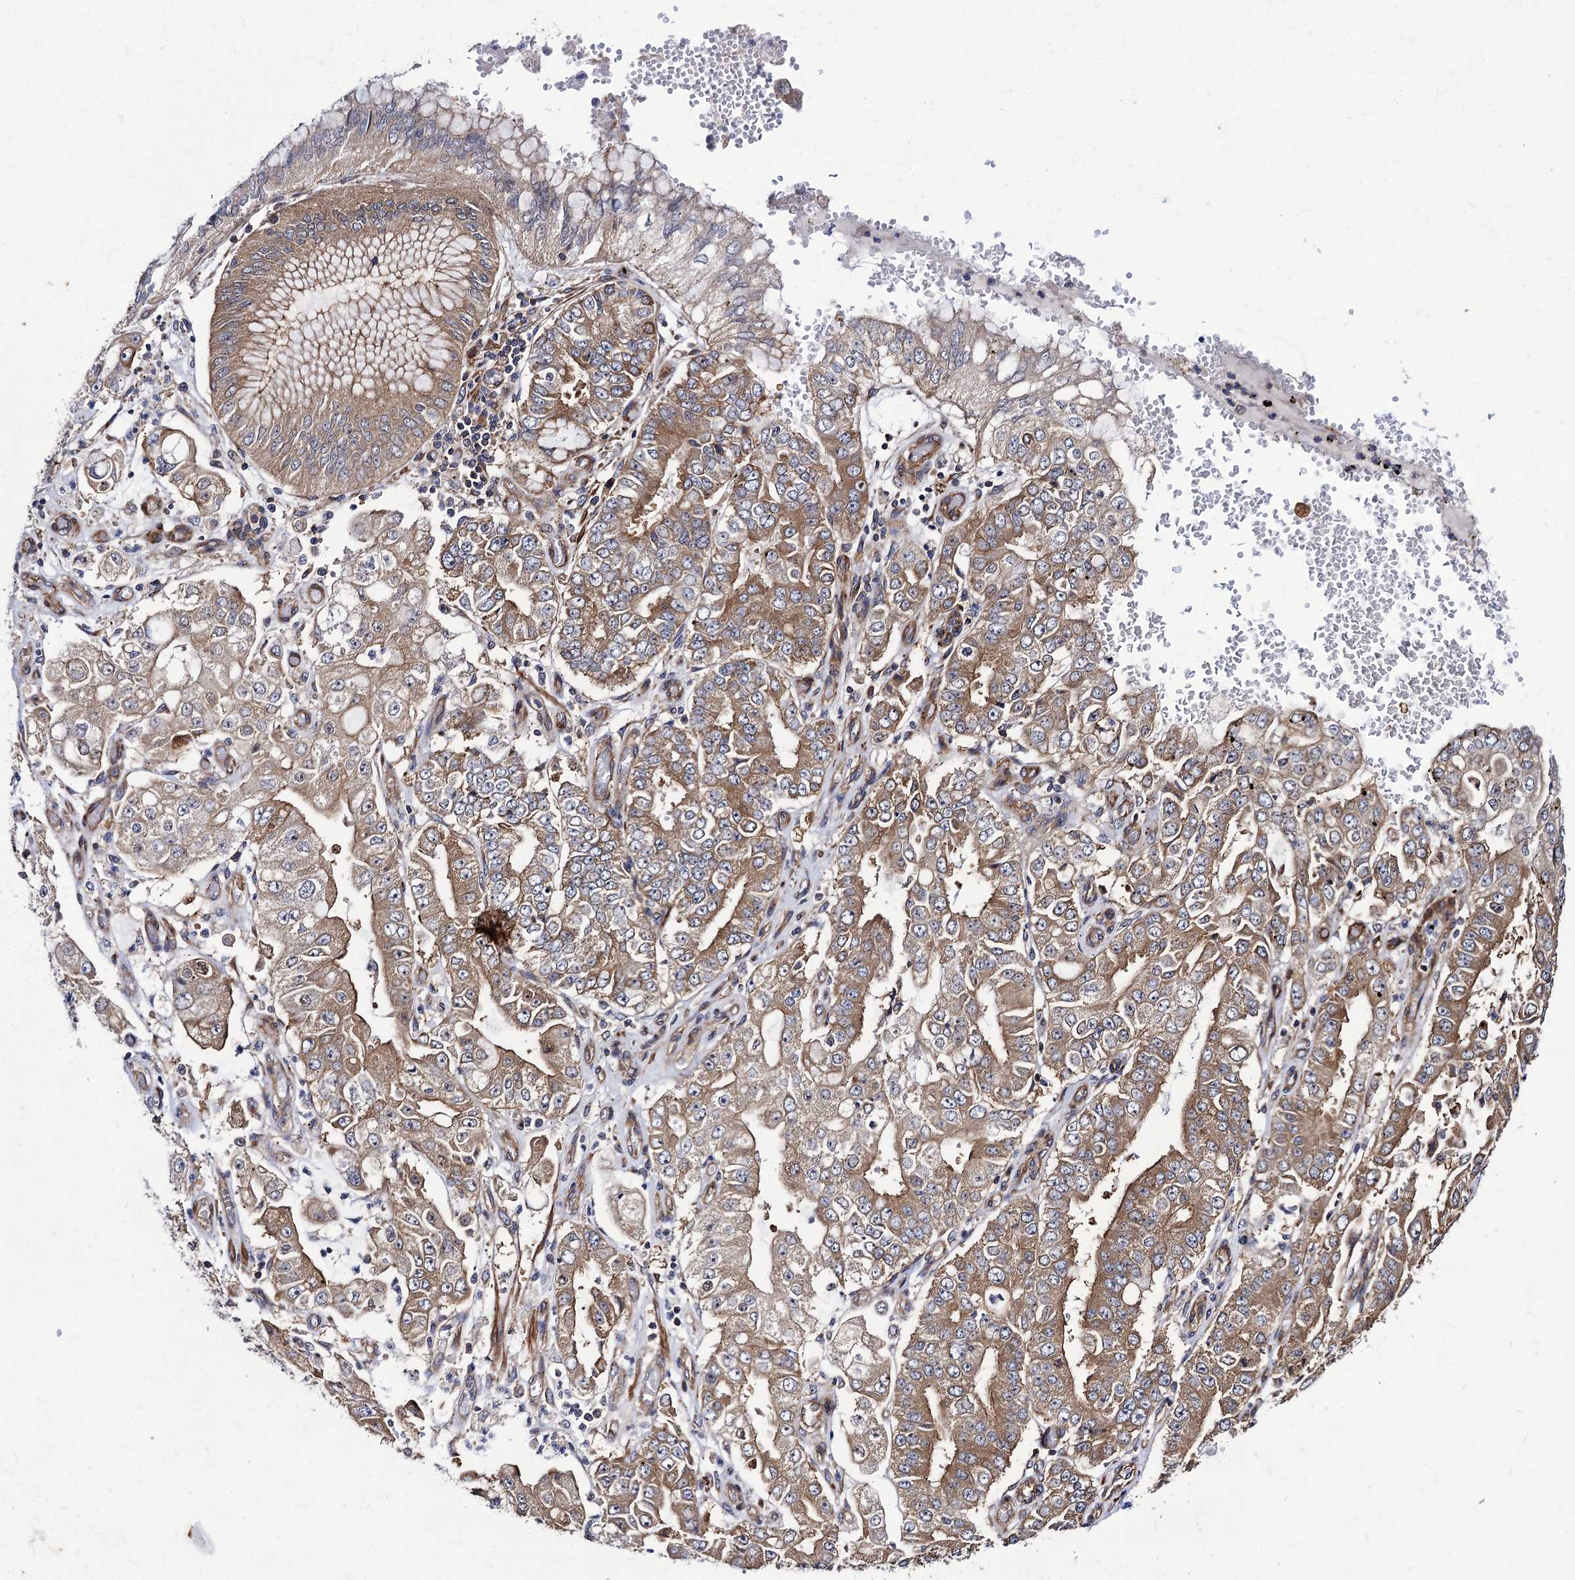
{"staining": {"intensity": "moderate", "quantity": ">75%", "location": "cytoplasmic/membranous"}, "tissue": "stomach cancer", "cell_type": "Tumor cells", "image_type": "cancer", "snomed": [{"axis": "morphology", "description": "Adenocarcinoma, NOS"}, {"axis": "topography", "description": "Stomach"}], "caption": "Adenocarcinoma (stomach) stained for a protein (brown) exhibits moderate cytoplasmic/membranous positive positivity in about >75% of tumor cells.", "gene": "DYDC1", "patient": {"sex": "male", "age": 76}}